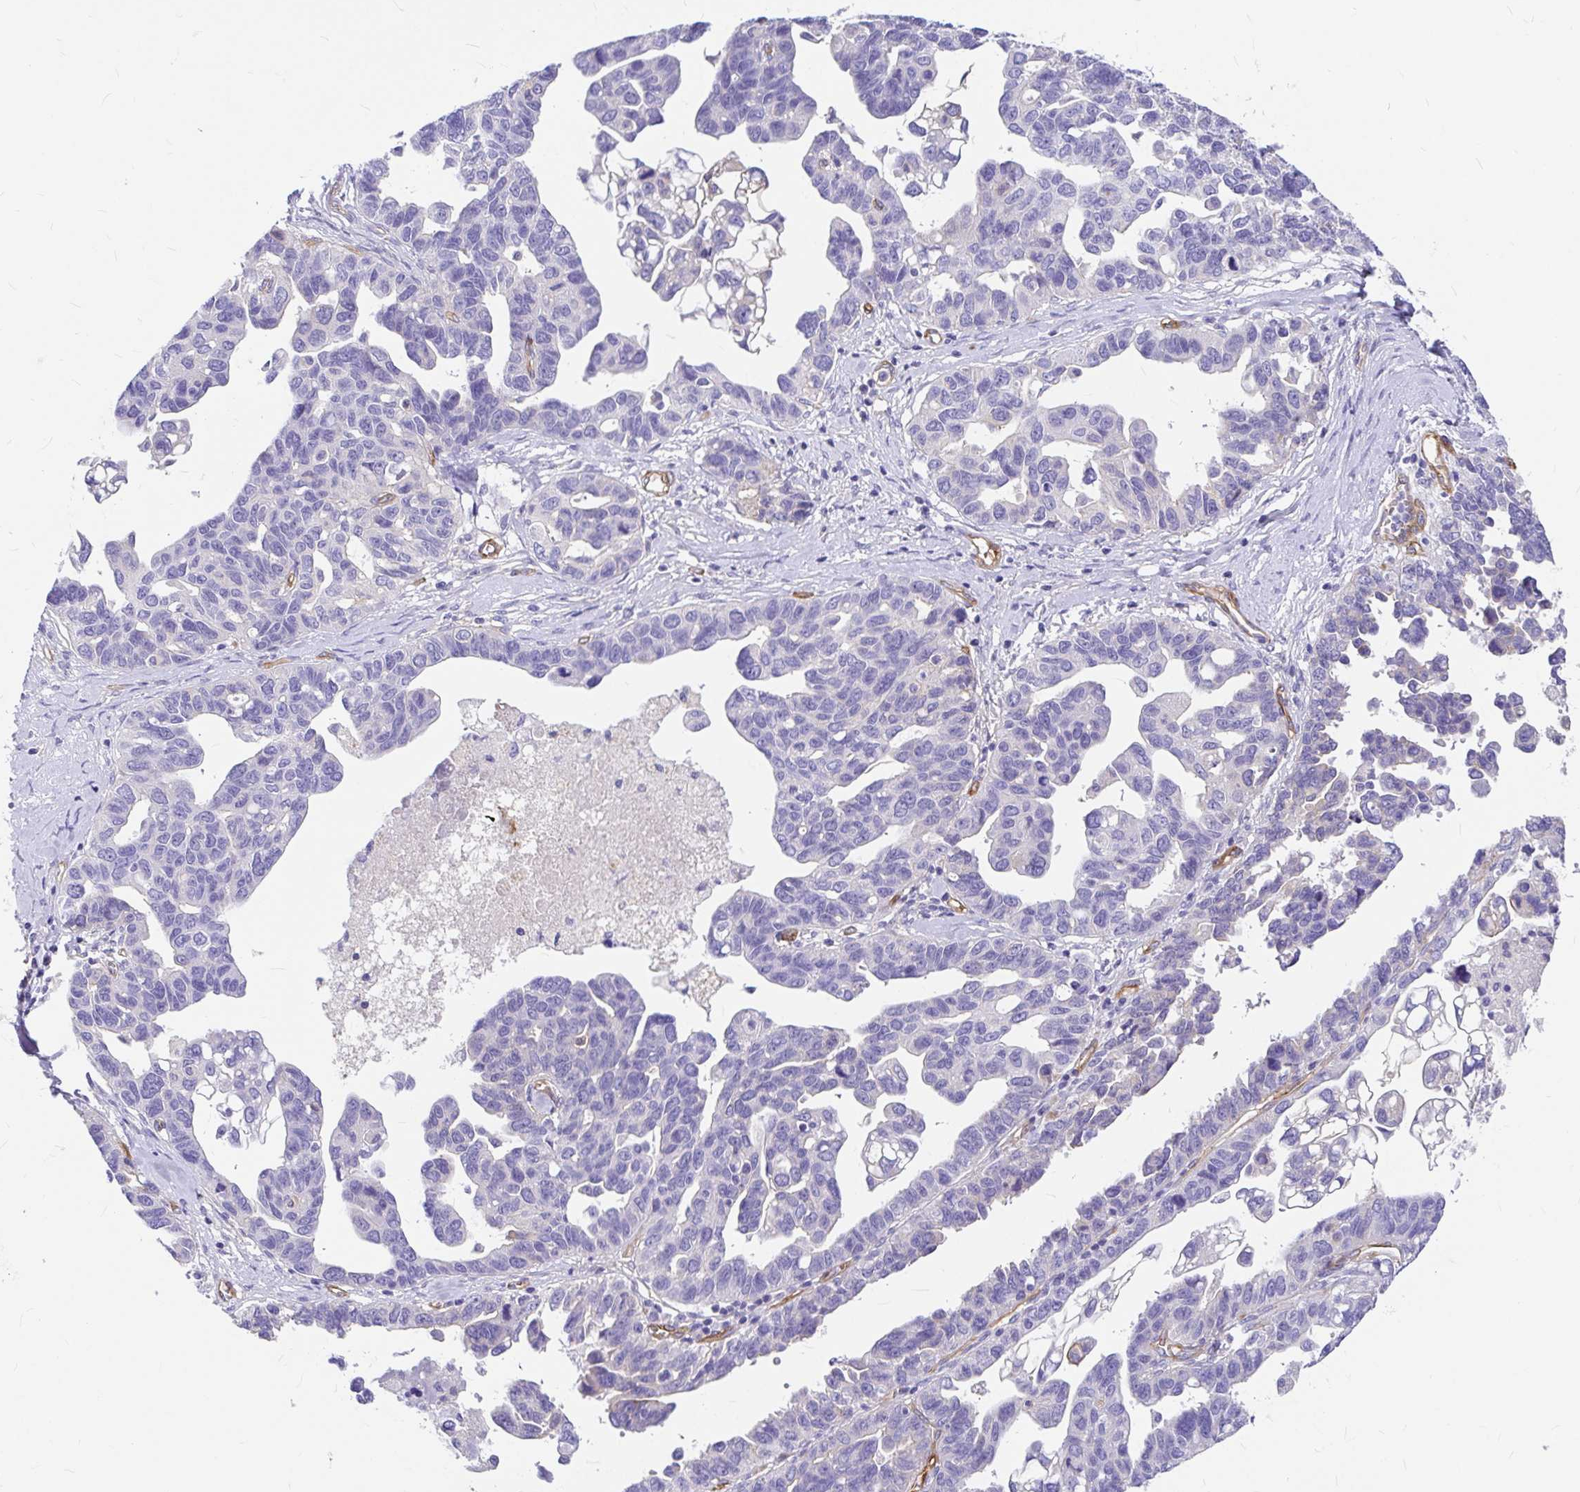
{"staining": {"intensity": "negative", "quantity": "none", "location": "none"}, "tissue": "ovarian cancer", "cell_type": "Tumor cells", "image_type": "cancer", "snomed": [{"axis": "morphology", "description": "Cystadenocarcinoma, serous, NOS"}, {"axis": "topography", "description": "Ovary"}], "caption": "Tumor cells show no significant staining in serous cystadenocarcinoma (ovarian).", "gene": "MYO1B", "patient": {"sex": "female", "age": 69}}